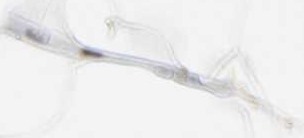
{"staining": {"intensity": "strong", "quantity": ">75%", "location": "nuclear"}, "tissue": "adipose tissue", "cell_type": "Adipocytes", "image_type": "normal", "snomed": [{"axis": "morphology", "description": "Normal tissue, NOS"}, {"axis": "morphology", "description": "Duct carcinoma"}, {"axis": "topography", "description": "Breast"}, {"axis": "topography", "description": "Adipose tissue"}], "caption": "IHC of normal human adipose tissue exhibits high levels of strong nuclear expression in about >75% of adipocytes.", "gene": "SSB", "patient": {"sex": "female", "age": 37}}